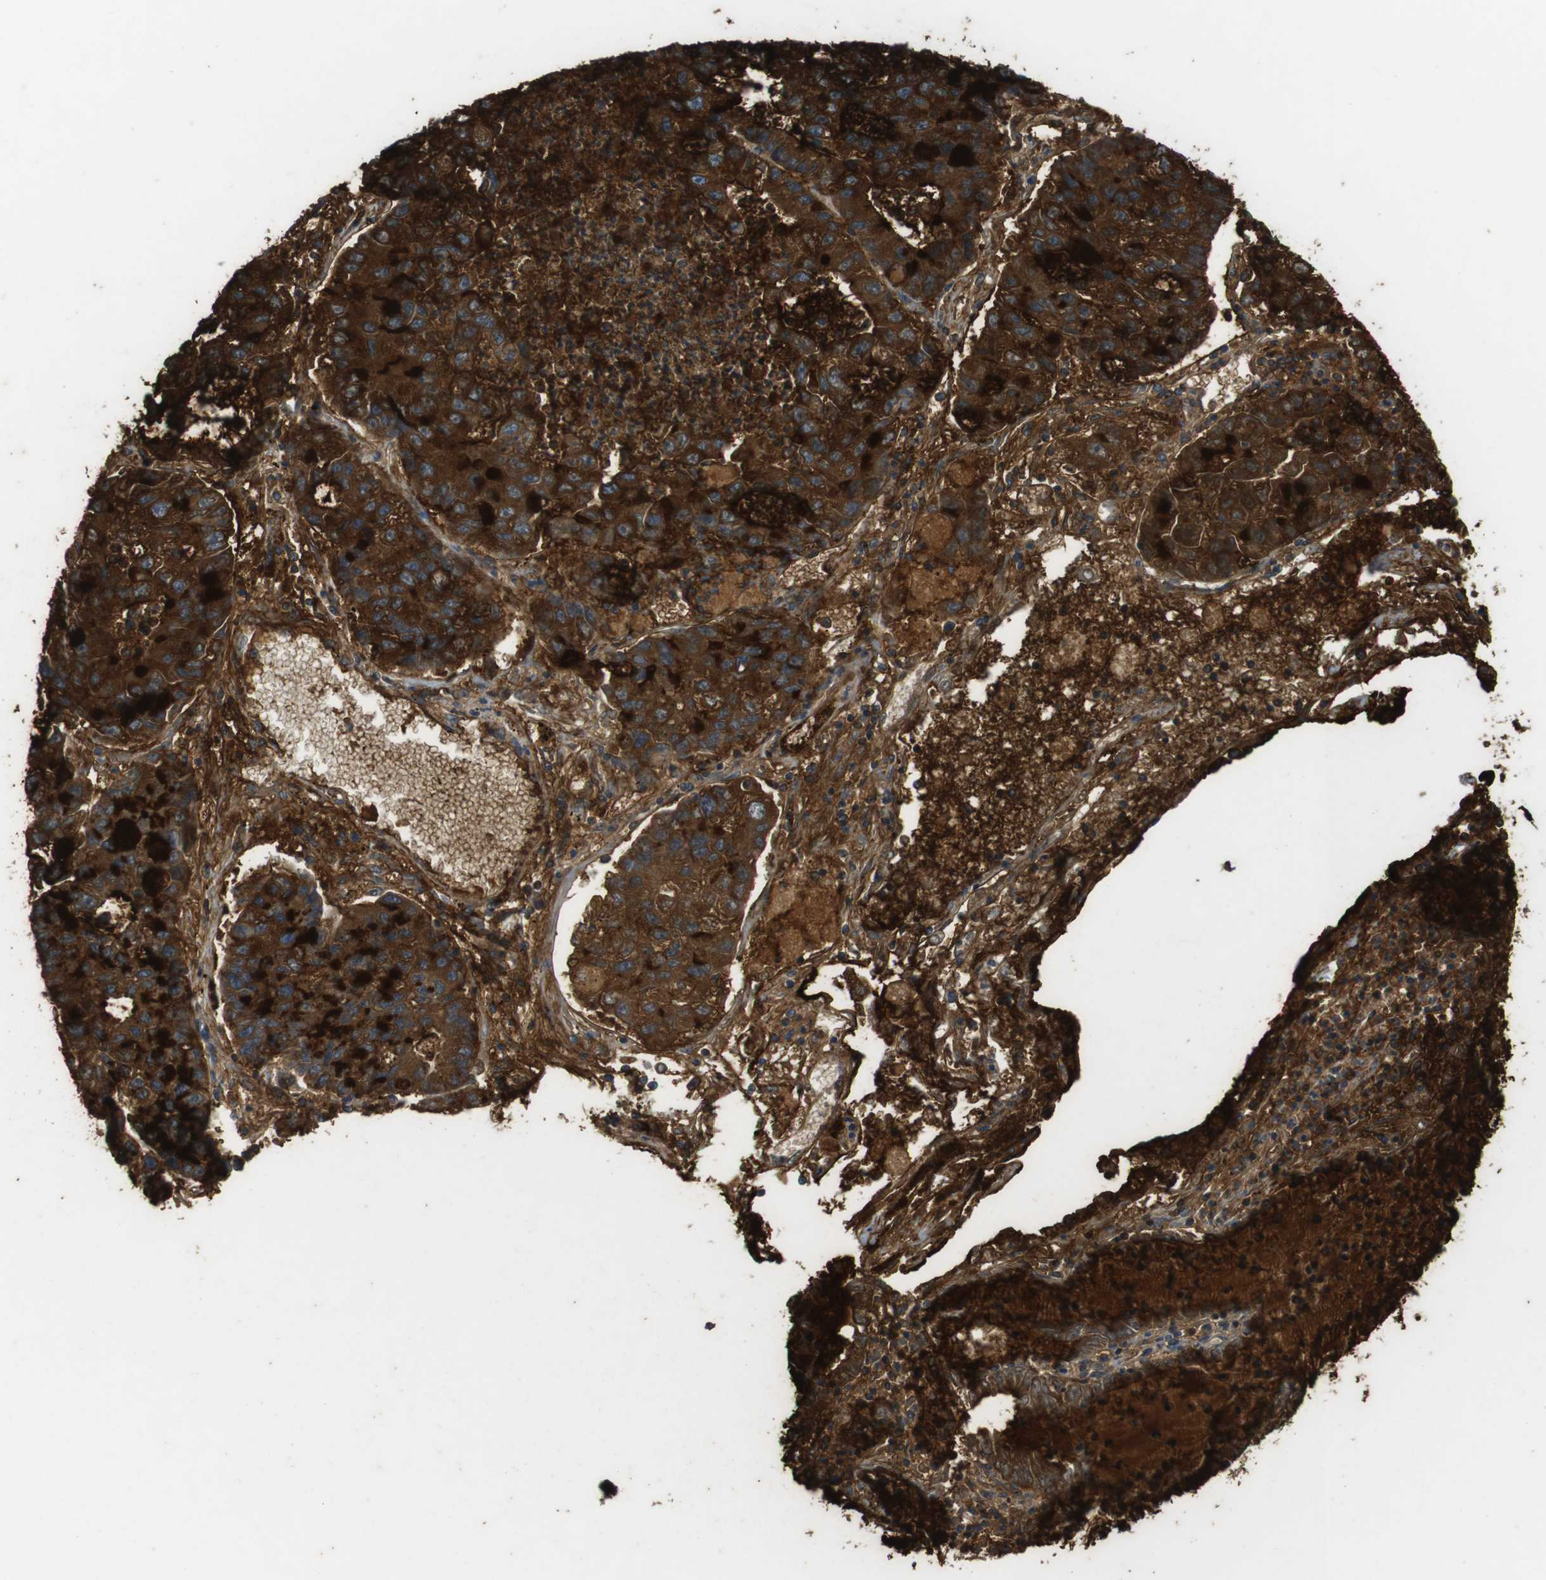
{"staining": {"intensity": "strong", "quantity": ">75%", "location": "cytoplasmic/membranous"}, "tissue": "lung cancer", "cell_type": "Tumor cells", "image_type": "cancer", "snomed": [{"axis": "morphology", "description": "Adenocarcinoma, NOS"}, {"axis": "topography", "description": "Lung"}], "caption": "This histopathology image demonstrates immunohistochemistry (IHC) staining of human lung cancer (adenocarcinoma), with high strong cytoplasmic/membranous expression in approximately >75% of tumor cells.", "gene": "MUC5B", "patient": {"sex": "female", "age": 51}}